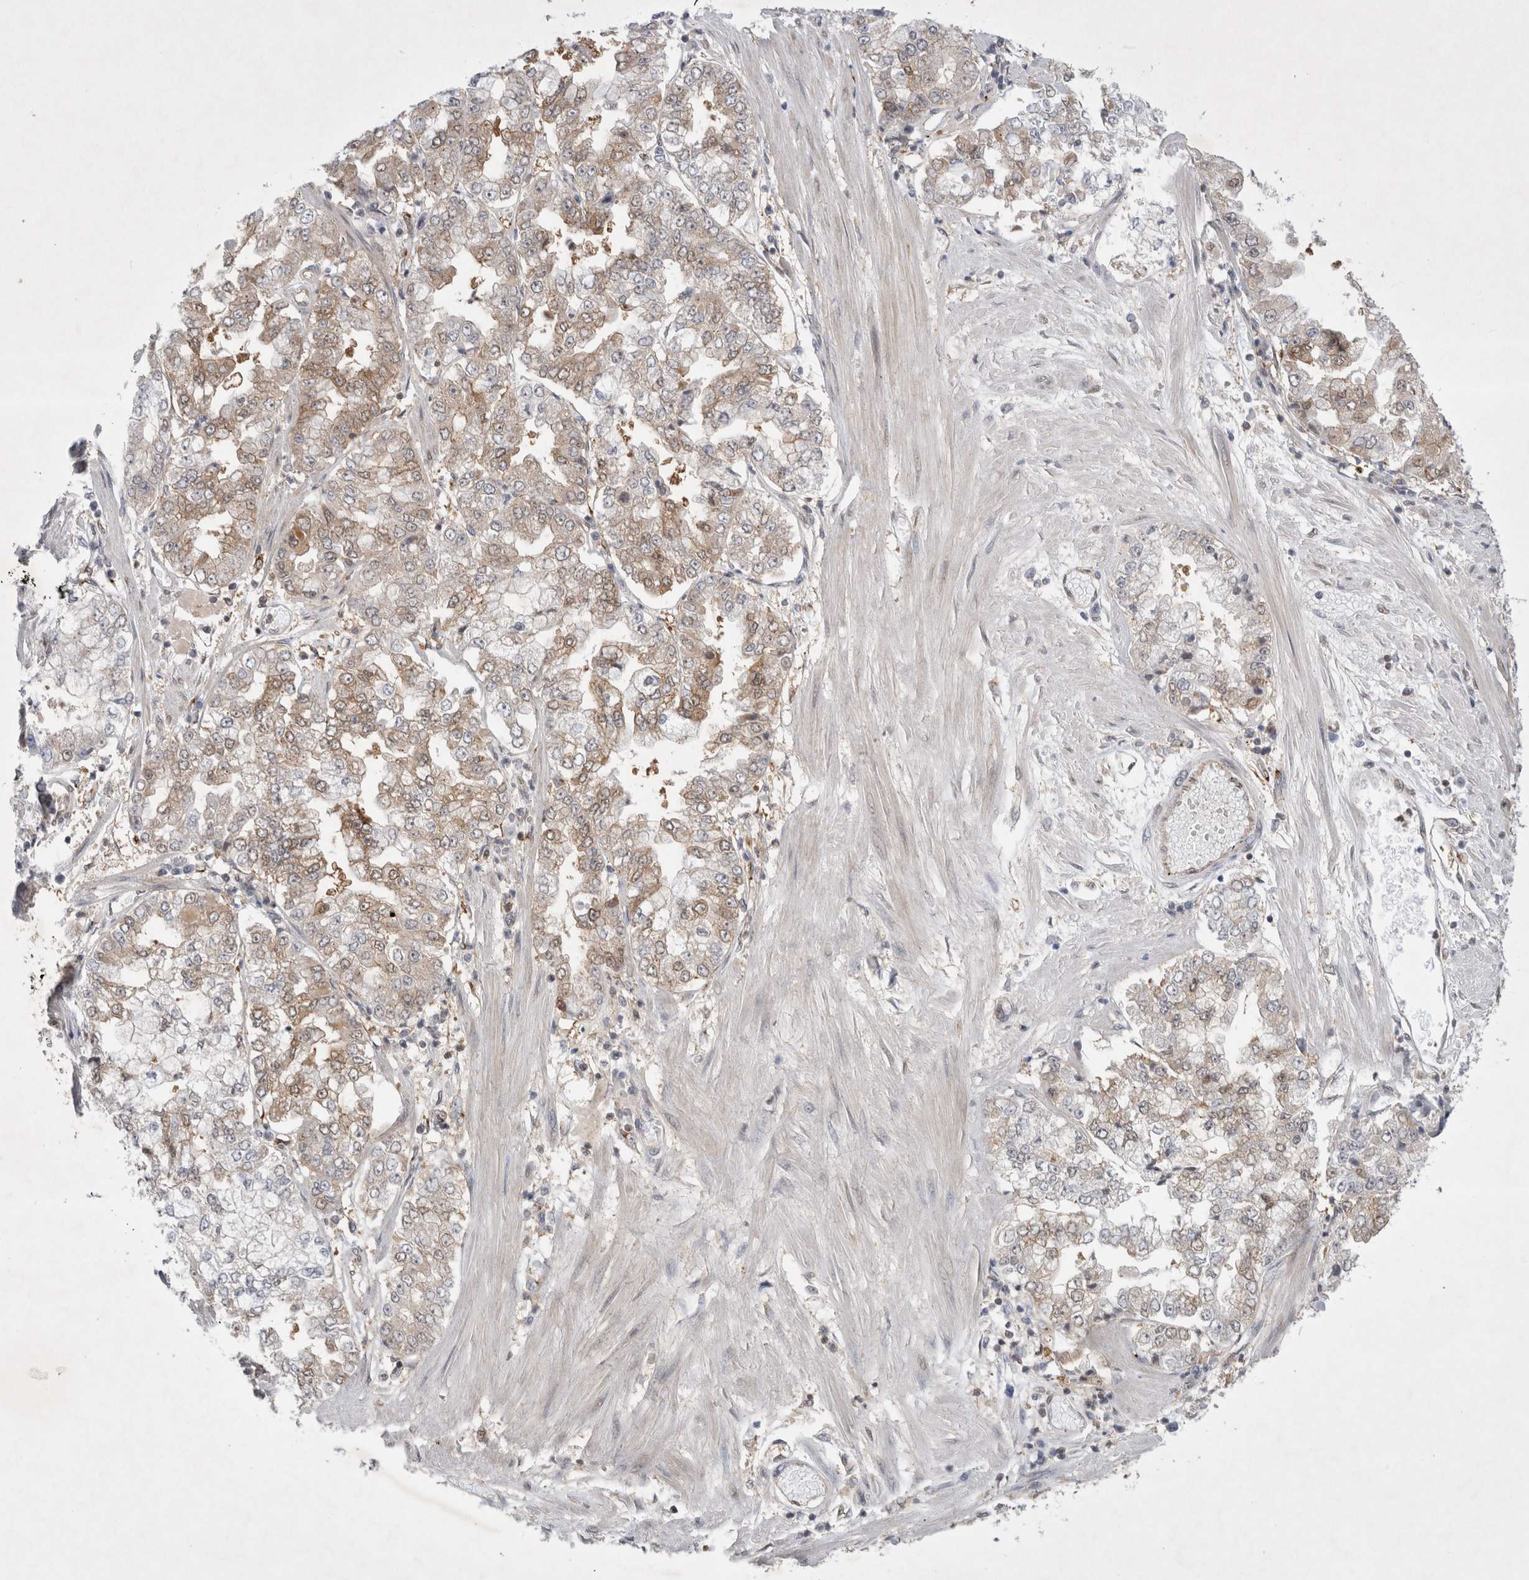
{"staining": {"intensity": "weak", "quantity": "25%-75%", "location": "cytoplasmic/membranous"}, "tissue": "stomach cancer", "cell_type": "Tumor cells", "image_type": "cancer", "snomed": [{"axis": "morphology", "description": "Adenocarcinoma, NOS"}, {"axis": "topography", "description": "Stomach"}], "caption": "Immunohistochemical staining of adenocarcinoma (stomach) shows low levels of weak cytoplasmic/membranous protein expression in about 25%-75% of tumor cells.", "gene": "WIPF2", "patient": {"sex": "male", "age": 76}}